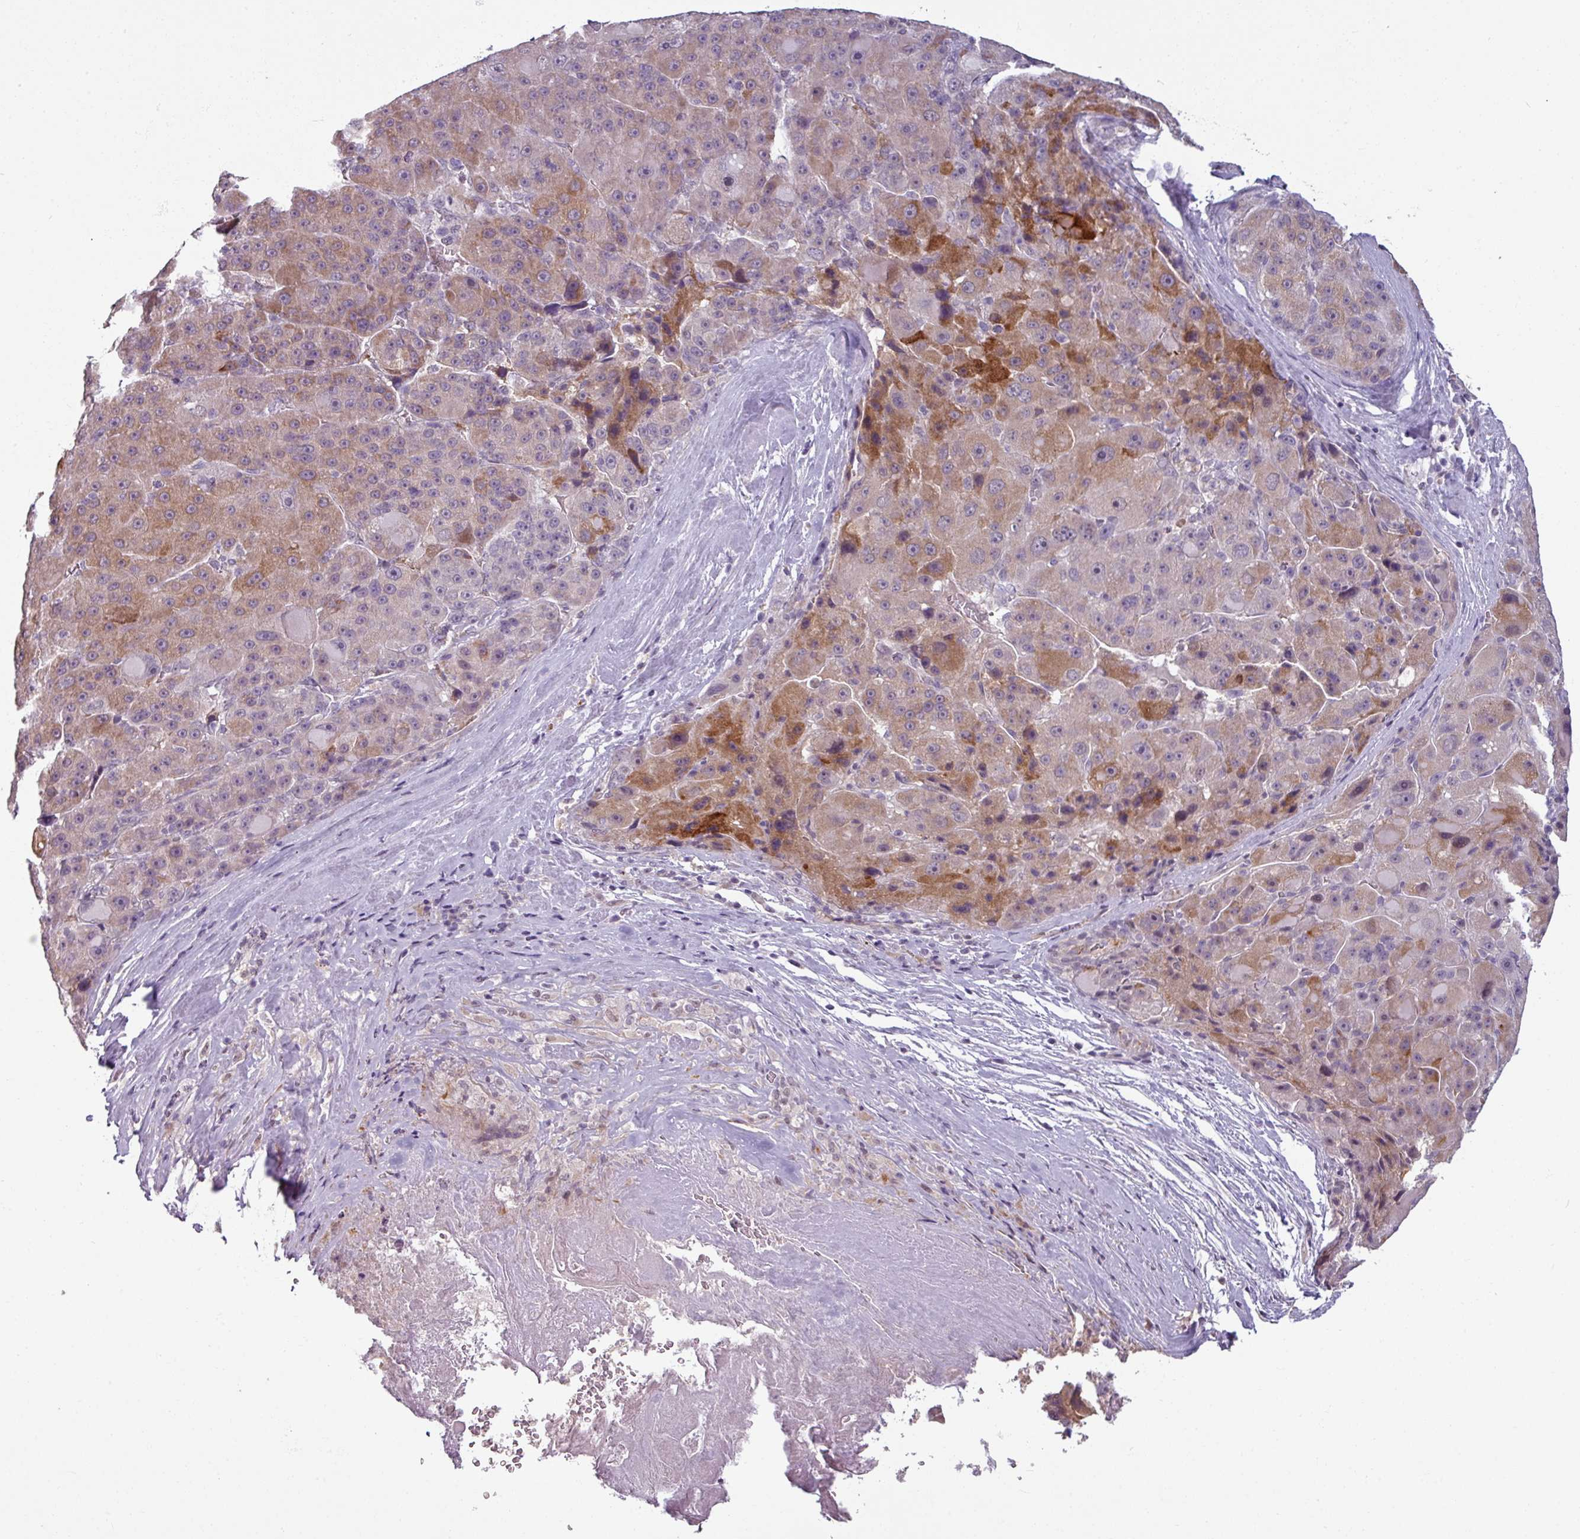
{"staining": {"intensity": "moderate", "quantity": ">75%", "location": "cytoplasmic/membranous"}, "tissue": "liver cancer", "cell_type": "Tumor cells", "image_type": "cancer", "snomed": [{"axis": "morphology", "description": "Carcinoma, Hepatocellular, NOS"}, {"axis": "topography", "description": "Liver"}], "caption": "Liver hepatocellular carcinoma was stained to show a protein in brown. There is medium levels of moderate cytoplasmic/membranous staining in approximately >75% of tumor cells. (DAB IHC, brown staining for protein, blue staining for nuclei).", "gene": "UVSSA", "patient": {"sex": "male", "age": 76}}